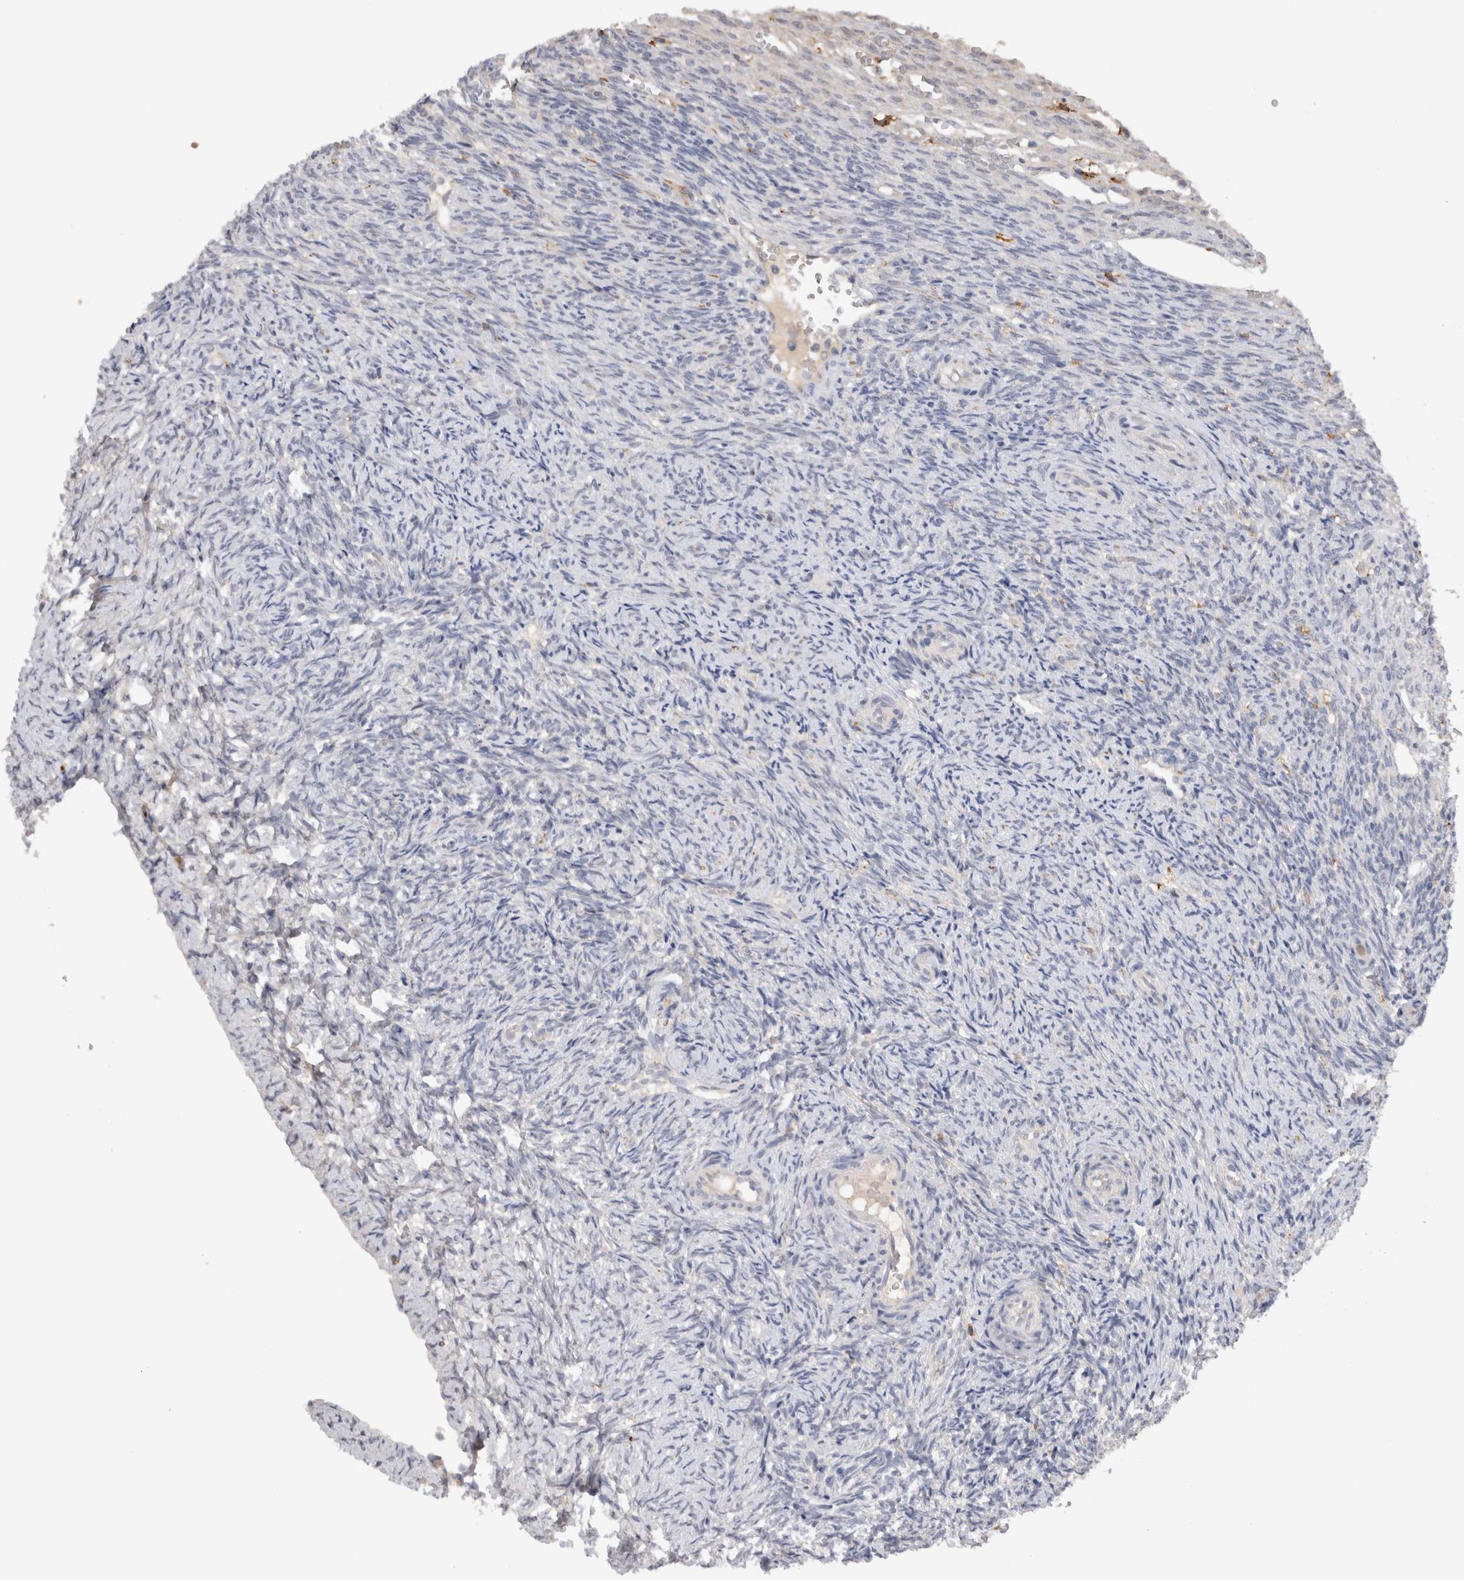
{"staining": {"intensity": "weak", "quantity": ">75%", "location": "cytoplasmic/membranous"}, "tissue": "ovary", "cell_type": "Follicle cells", "image_type": "normal", "snomed": [{"axis": "morphology", "description": "Normal tissue, NOS"}, {"axis": "topography", "description": "Ovary"}], "caption": "The micrograph demonstrates immunohistochemical staining of normal ovary. There is weak cytoplasmic/membranous staining is seen in about >75% of follicle cells.", "gene": "VSIG4", "patient": {"sex": "female", "age": 41}}